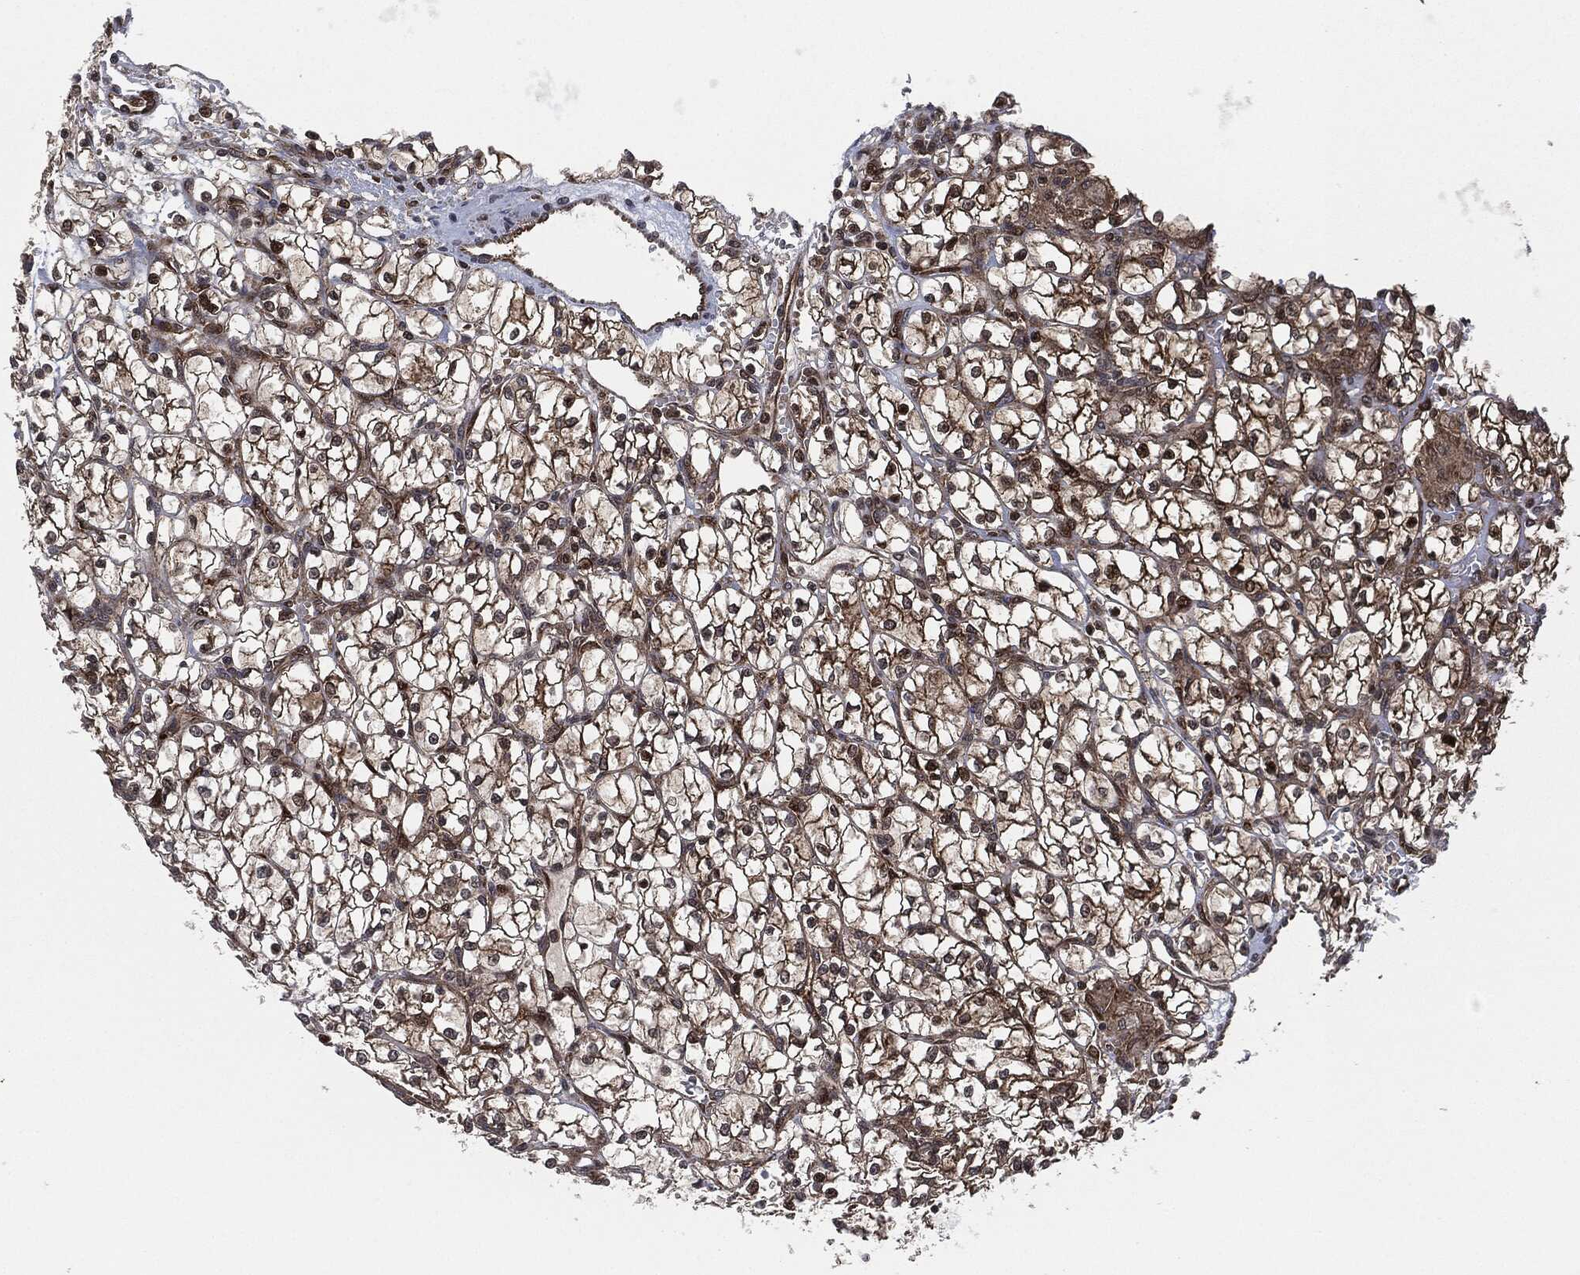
{"staining": {"intensity": "moderate", "quantity": "25%-75%", "location": "cytoplasmic/membranous,nuclear"}, "tissue": "renal cancer", "cell_type": "Tumor cells", "image_type": "cancer", "snomed": [{"axis": "morphology", "description": "Adenocarcinoma, NOS"}, {"axis": "topography", "description": "Kidney"}], "caption": "Immunohistochemistry (DAB) staining of human renal adenocarcinoma demonstrates moderate cytoplasmic/membranous and nuclear protein positivity in approximately 25%-75% of tumor cells.", "gene": "HRAS", "patient": {"sex": "female", "age": 64}}